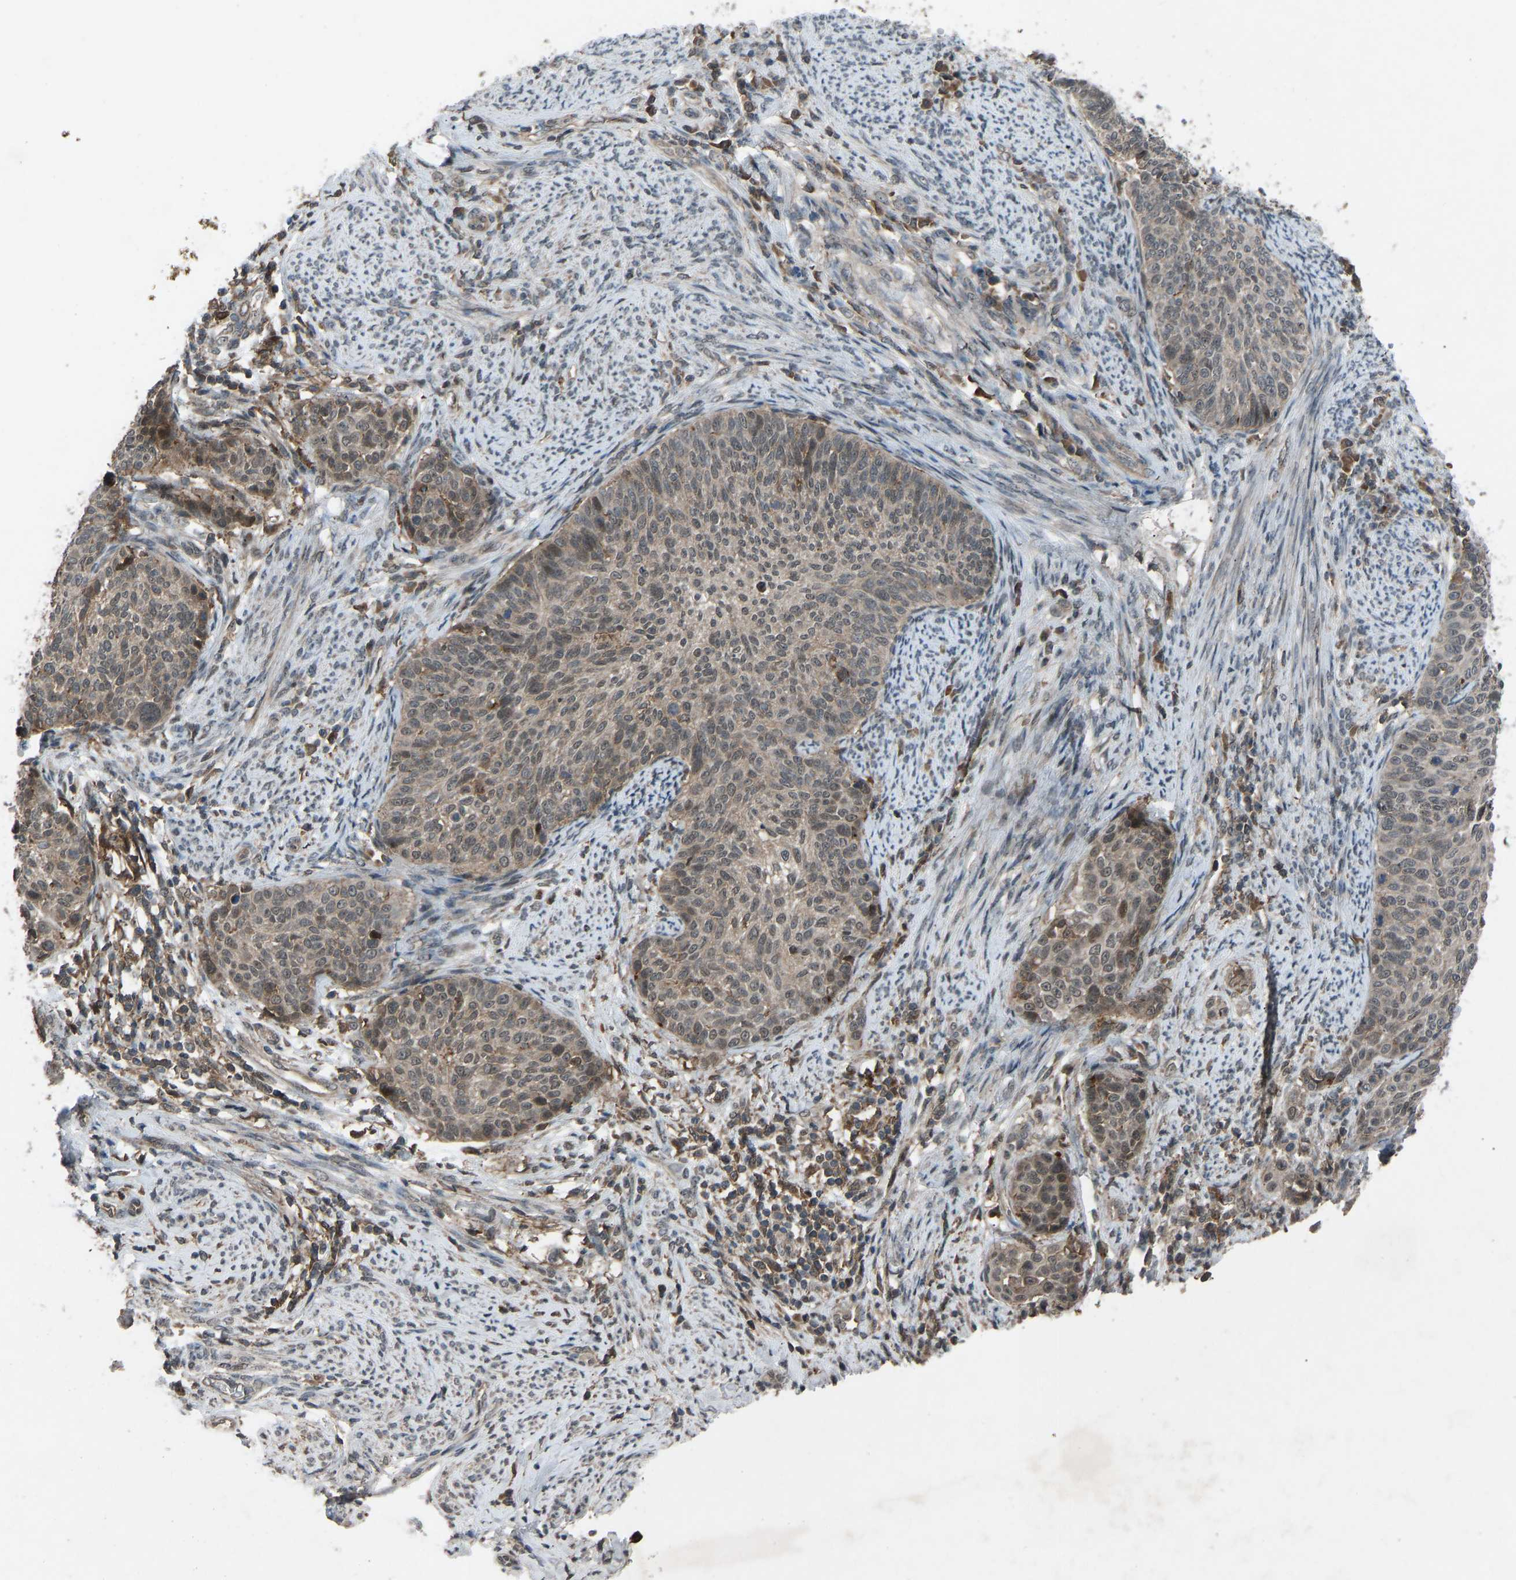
{"staining": {"intensity": "moderate", "quantity": ">75%", "location": "cytoplasmic/membranous,nuclear"}, "tissue": "cervical cancer", "cell_type": "Tumor cells", "image_type": "cancer", "snomed": [{"axis": "morphology", "description": "Squamous cell carcinoma, NOS"}, {"axis": "topography", "description": "Cervix"}], "caption": "DAB immunohistochemical staining of human squamous cell carcinoma (cervical) reveals moderate cytoplasmic/membranous and nuclear protein expression in about >75% of tumor cells.", "gene": "SLC43A1", "patient": {"sex": "female", "age": 70}}